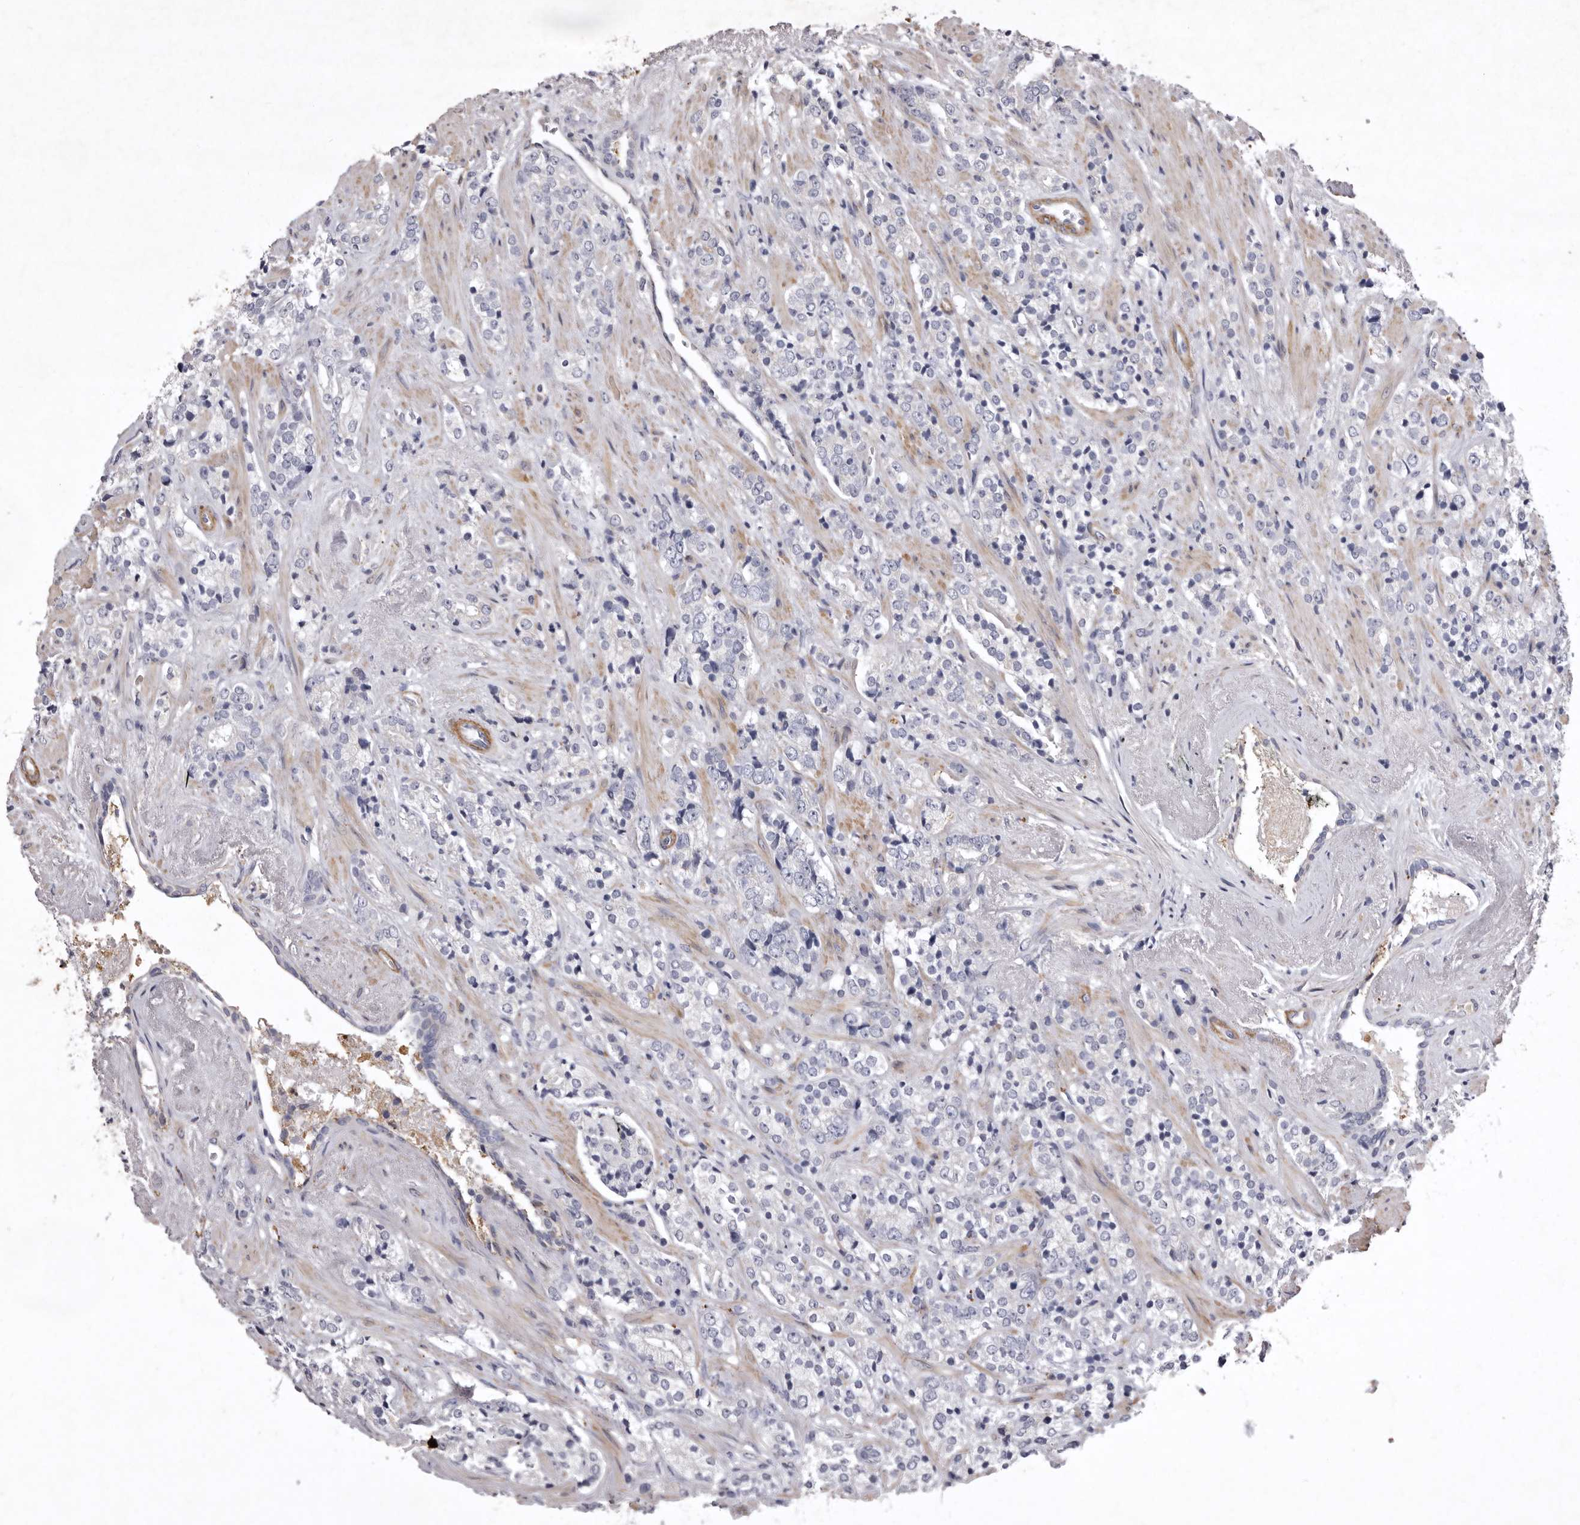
{"staining": {"intensity": "negative", "quantity": "none", "location": "none"}, "tissue": "prostate cancer", "cell_type": "Tumor cells", "image_type": "cancer", "snomed": [{"axis": "morphology", "description": "Adenocarcinoma, High grade"}, {"axis": "topography", "description": "Prostate"}], "caption": "Immunohistochemical staining of human prostate cancer exhibits no significant expression in tumor cells.", "gene": "NKAIN4", "patient": {"sex": "male", "age": 71}}